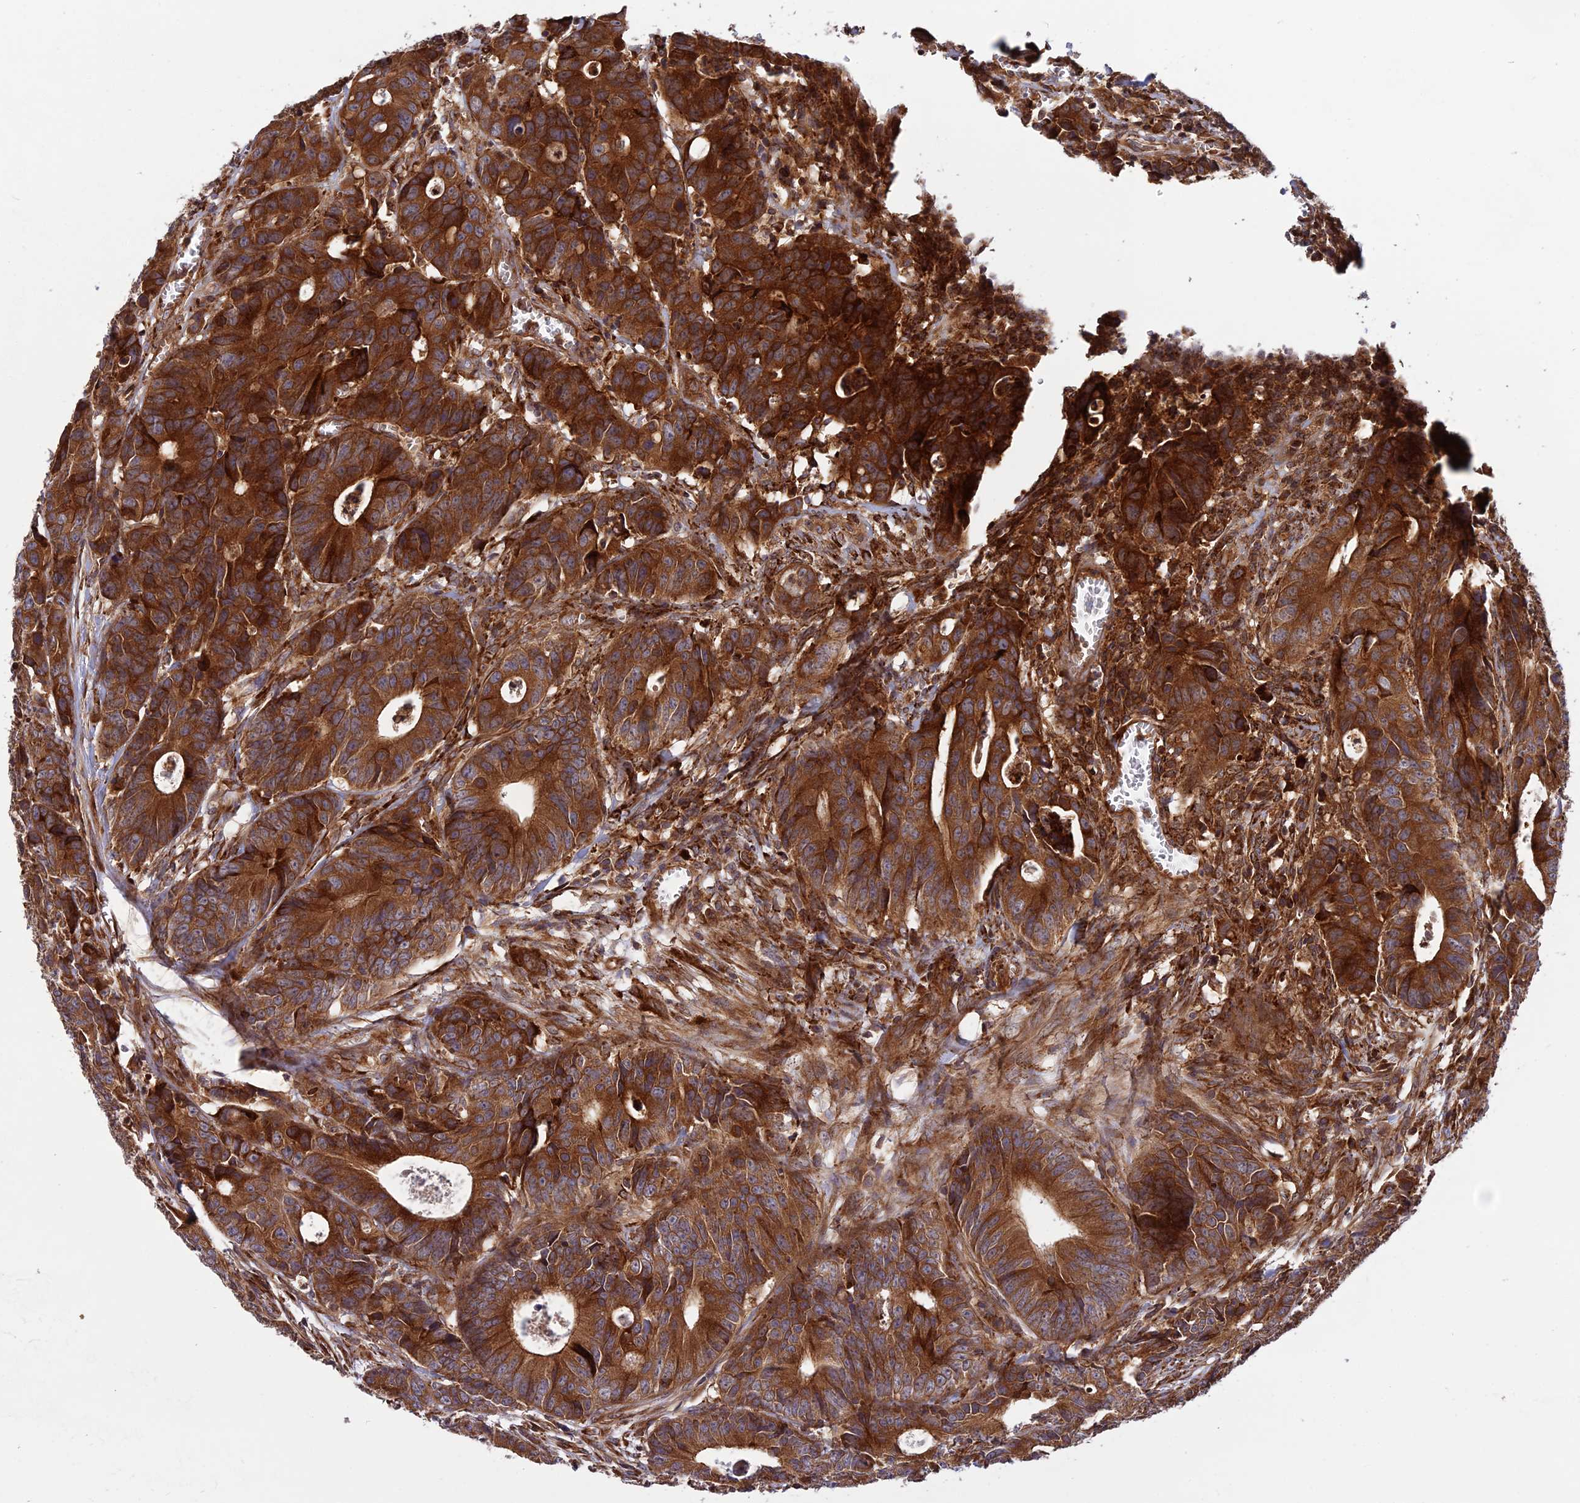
{"staining": {"intensity": "strong", "quantity": ">75%", "location": "cytoplasmic/membranous"}, "tissue": "colorectal cancer", "cell_type": "Tumor cells", "image_type": "cancer", "snomed": [{"axis": "morphology", "description": "Adenocarcinoma, NOS"}, {"axis": "topography", "description": "Colon"}], "caption": "Protein expression analysis of colorectal cancer shows strong cytoplasmic/membranous positivity in approximately >75% of tumor cells. (Brightfield microscopy of DAB IHC at high magnification).", "gene": "ROCK1", "patient": {"sex": "female", "age": 57}}